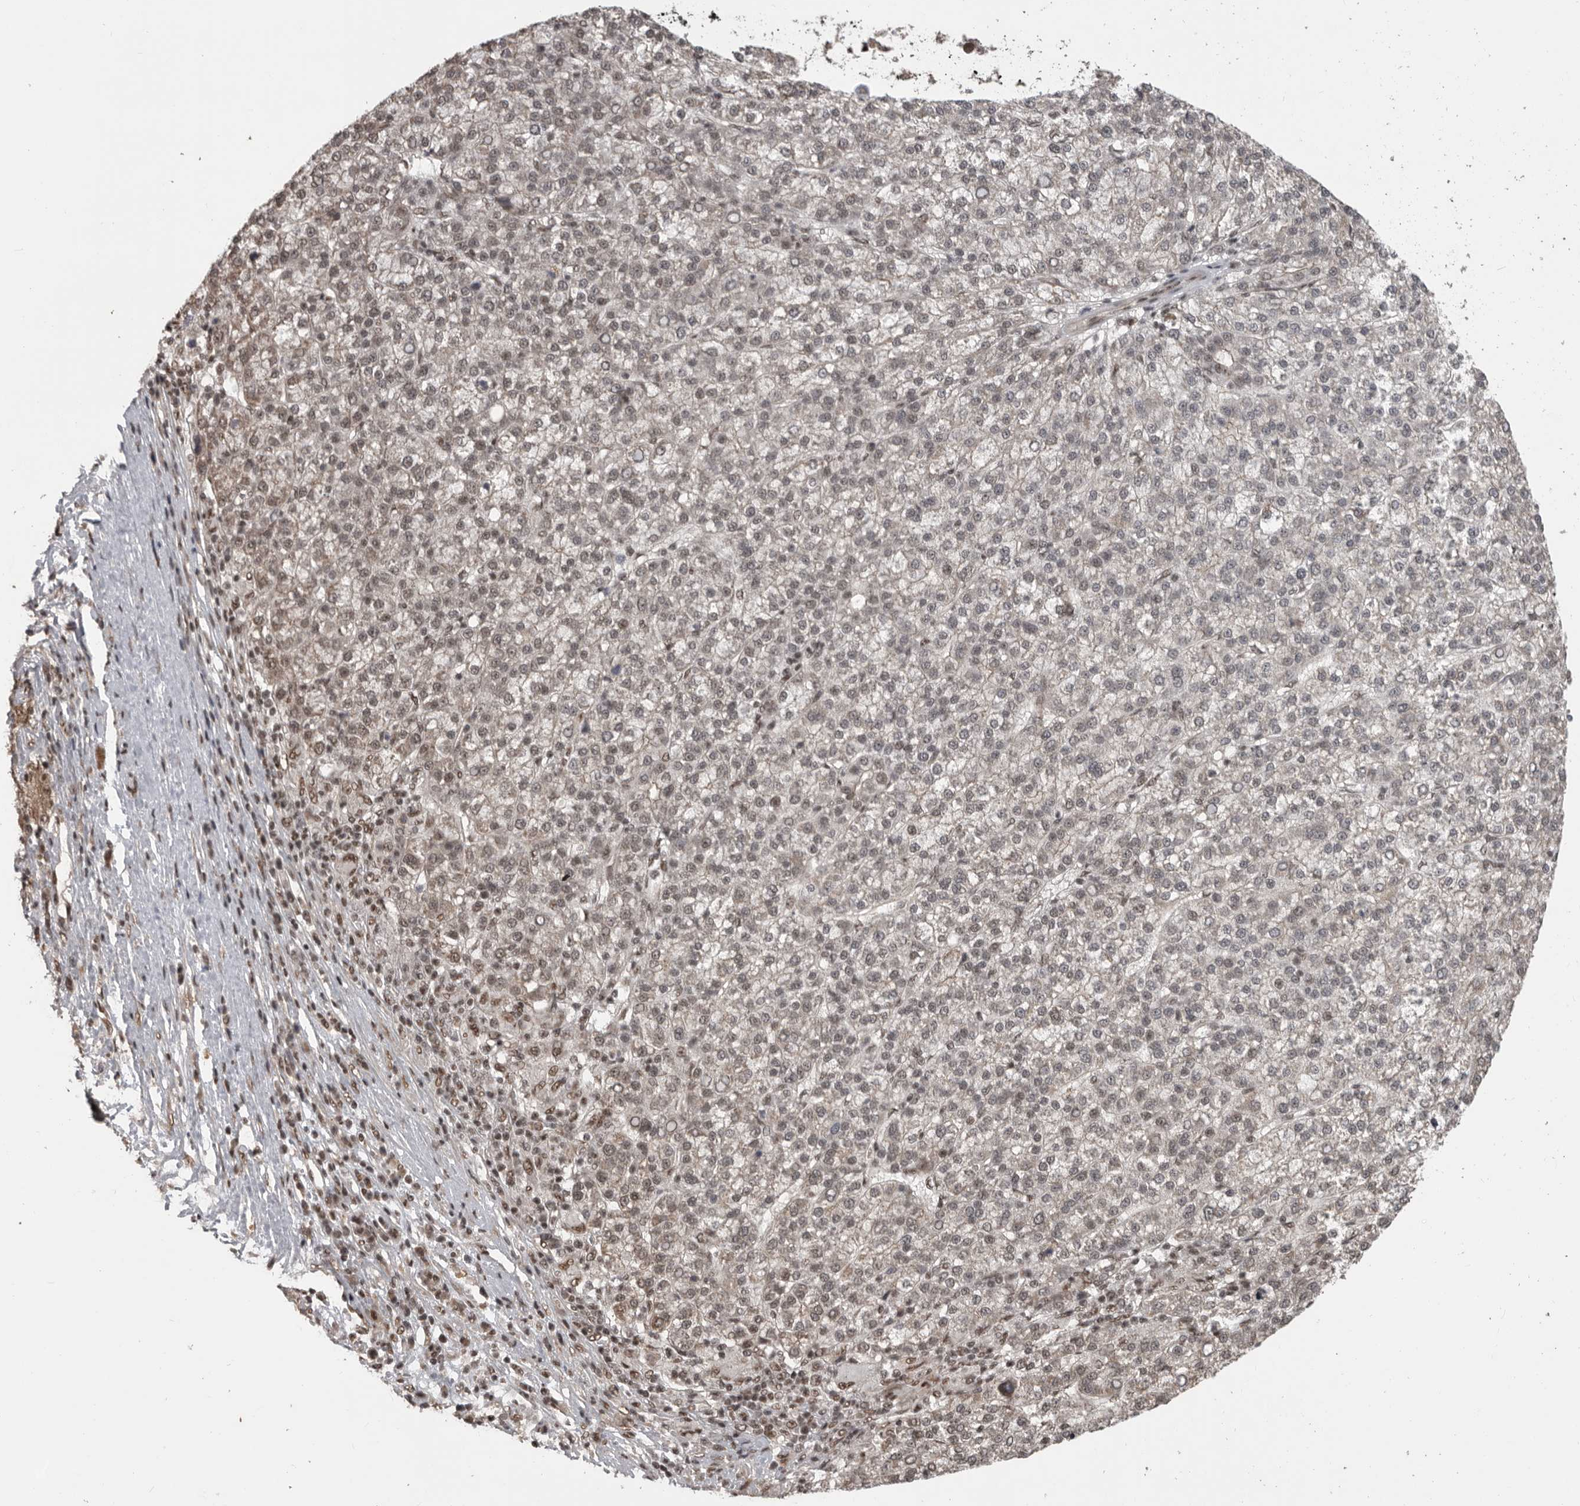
{"staining": {"intensity": "weak", "quantity": "25%-75%", "location": "nuclear"}, "tissue": "liver cancer", "cell_type": "Tumor cells", "image_type": "cancer", "snomed": [{"axis": "morphology", "description": "Carcinoma, Hepatocellular, NOS"}, {"axis": "topography", "description": "Liver"}], "caption": "Immunohistochemistry staining of liver cancer (hepatocellular carcinoma), which reveals low levels of weak nuclear expression in approximately 25%-75% of tumor cells indicating weak nuclear protein positivity. The staining was performed using DAB (3,3'-diaminobenzidine) (brown) for protein detection and nuclei were counterstained in hematoxylin (blue).", "gene": "CBLL1", "patient": {"sex": "female", "age": 58}}